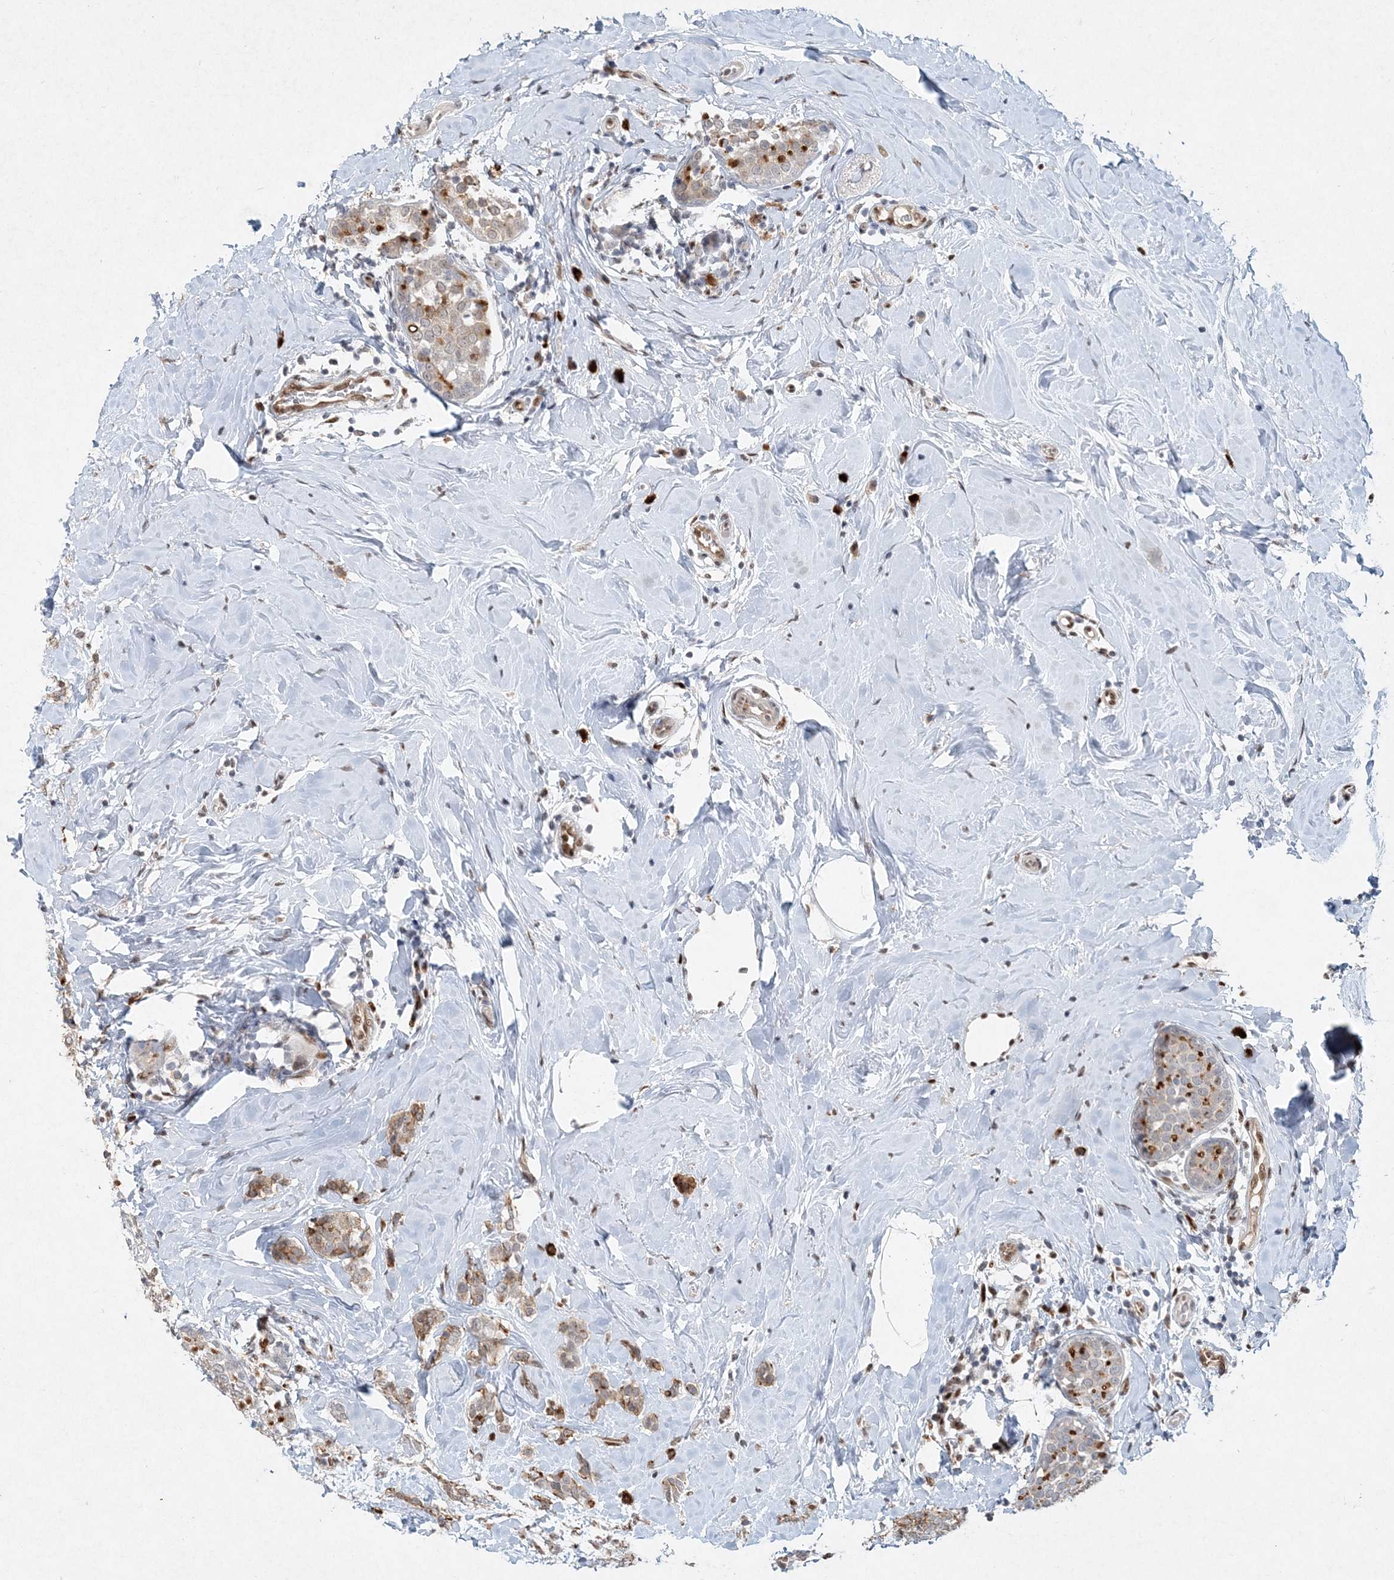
{"staining": {"intensity": "moderate", "quantity": "<25%", "location": "nuclear"}, "tissue": "breast cancer", "cell_type": "Tumor cells", "image_type": "cancer", "snomed": [{"axis": "morphology", "description": "Lobular carcinoma, in situ"}, {"axis": "morphology", "description": "Lobular carcinoma"}, {"axis": "topography", "description": "Breast"}], "caption": "A high-resolution image shows immunohistochemistry staining of breast cancer, which reveals moderate nuclear expression in about <25% of tumor cells.", "gene": "GIN1", "patient": {"sex": "female", "age": 41}}